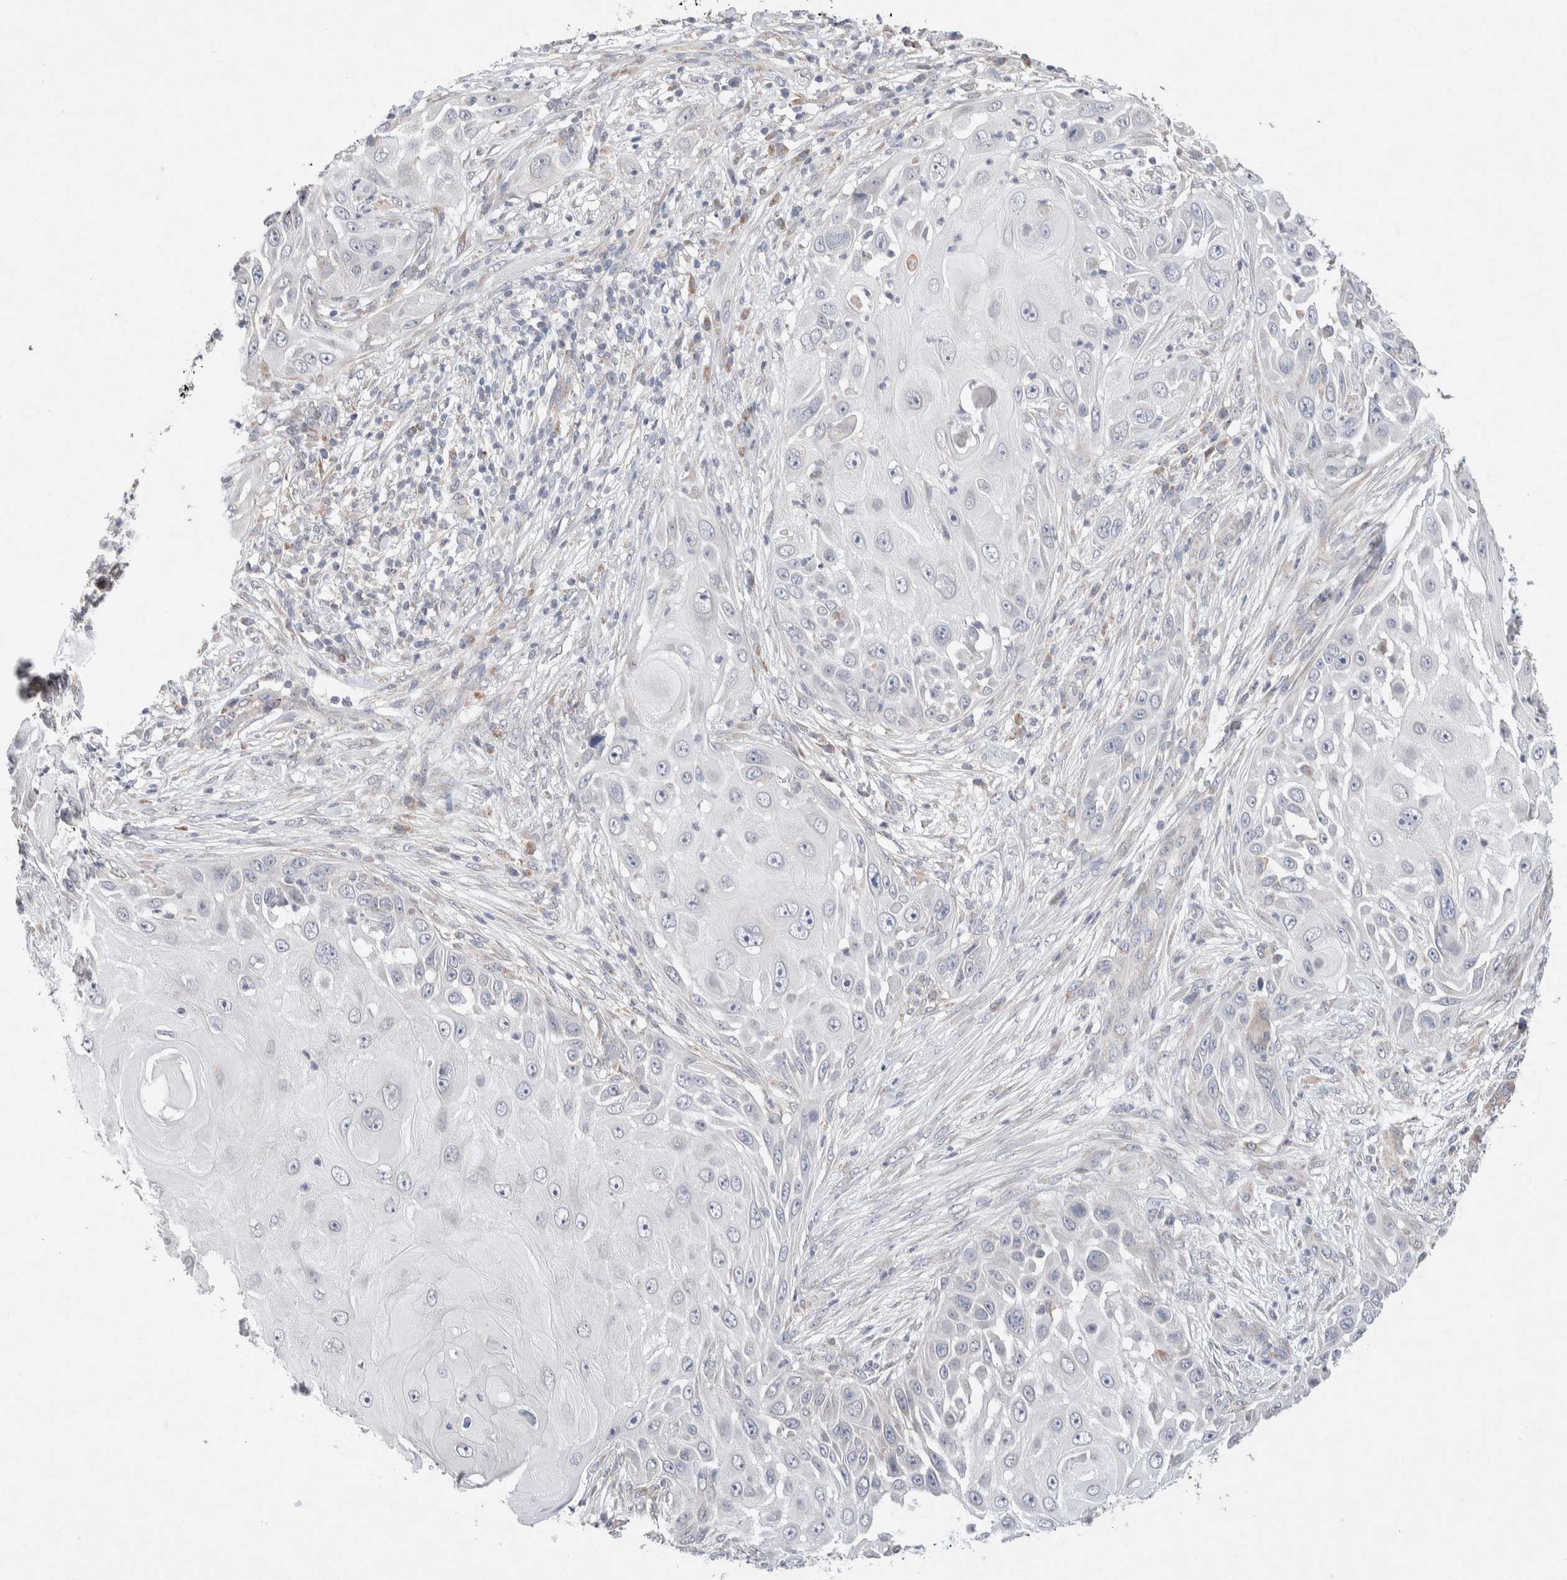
{"staining": {"intensity": "negative", "quantity": "none", "location": "none"}, "tissue": "skin cancer", "cell_type": "Tumor cells", "image_type": "cancer", "snomed": [{"axis": "morphology", "description": "Squamous cell carcinoma, NOS"}, {"axis": "topography", "description": "Skin"}], "caption": "High magnification brightfield microscopy of squamous cell carcinoma (skin) stained with DAB (brown) and counterstained with hematoxylin (blue): tumor cells show no significant expression.", "gene": "CMTM4", "patient": {"sex": "female", "age": 44}}